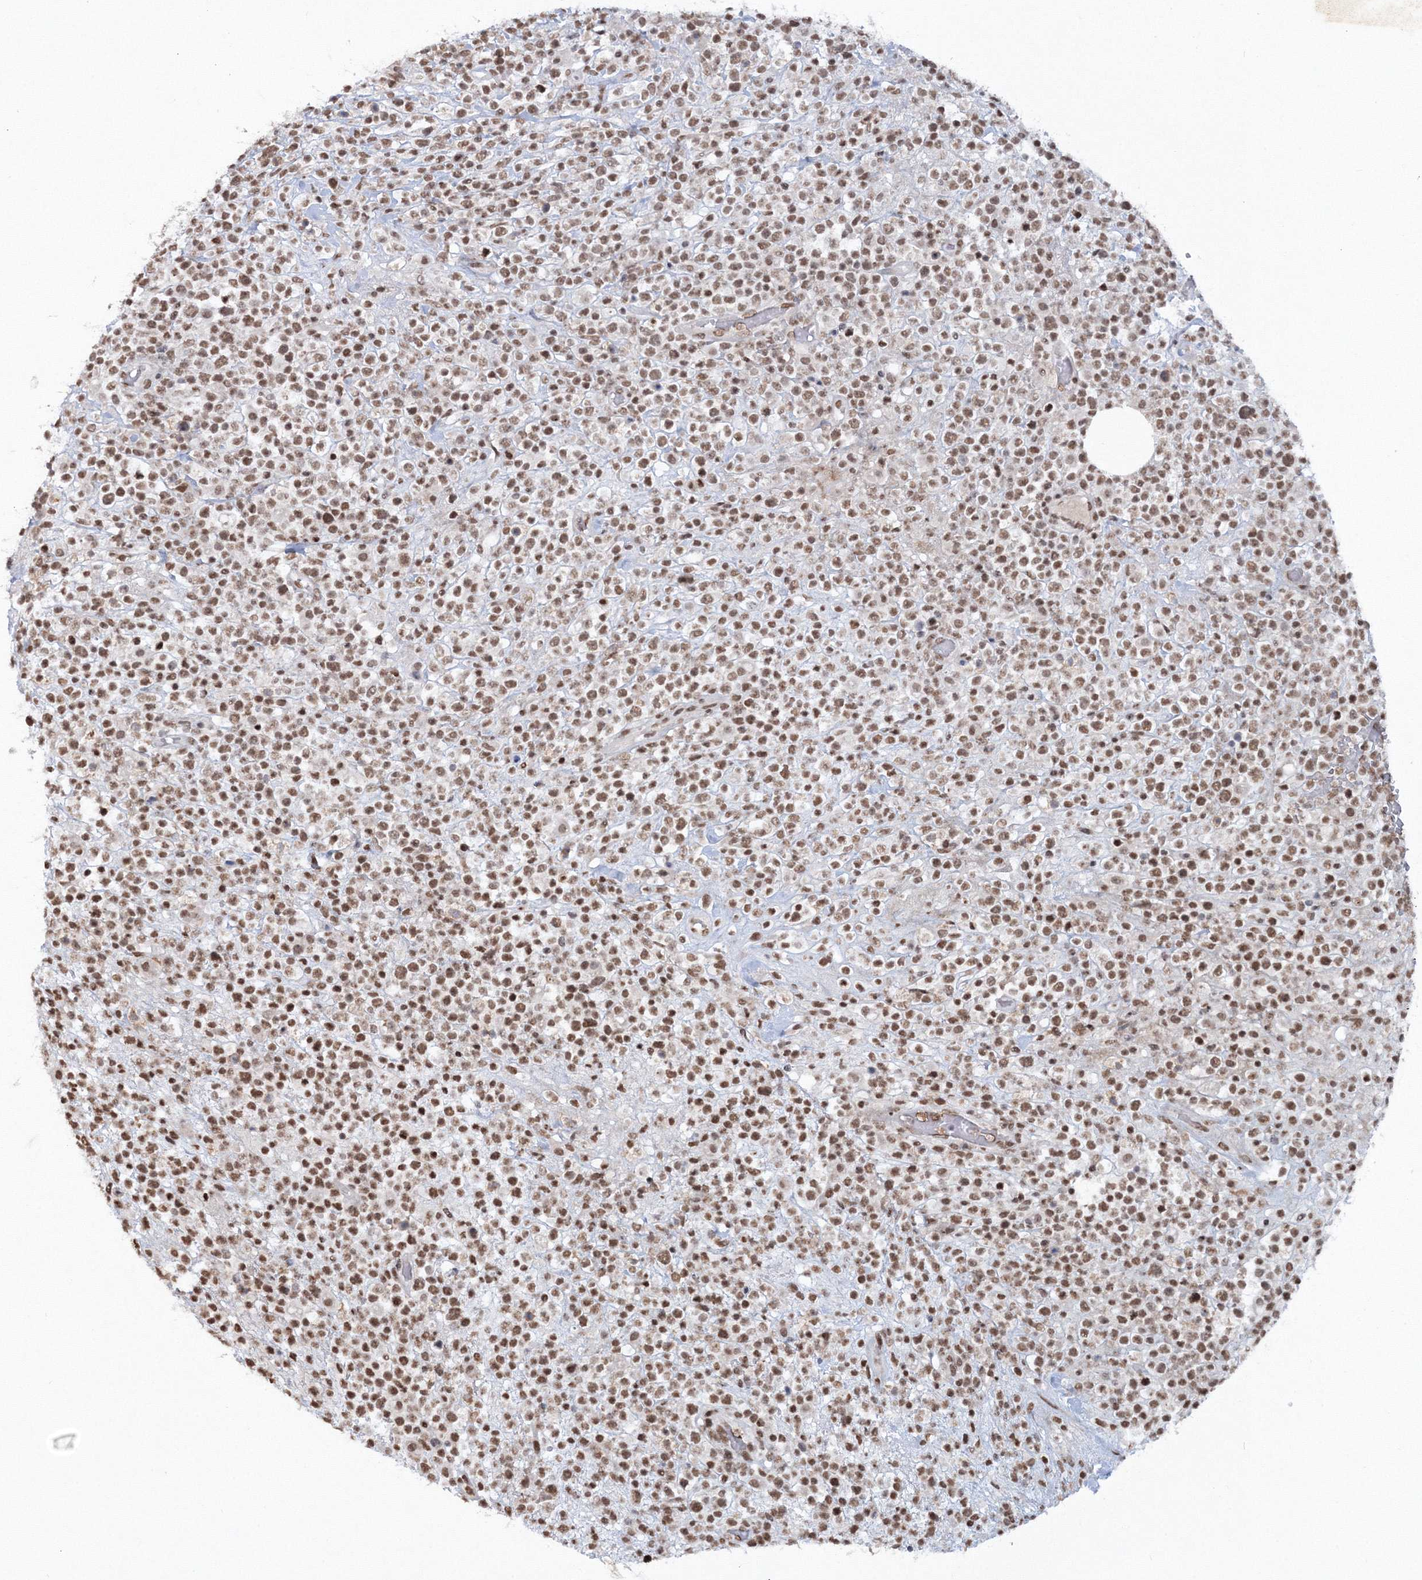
{"staining": {"intensity": "weak", "quantity": ">75%", "location": "cytoplasmic/membranous,nuclear"}, "tissue": "lymphoma", "cell_type": "Tumor cells", "image_type": "cancer", "snomed": [{"axis": "morphology", "description": "Malignant lymphoma, non-Hodgkin's type, High grade"}, {"axis": "topography", "description": "Colon"}], "caption": "The photomicrograph demonstrates staining of lymphoma, revealing weak cytoplasmic/membranous and nuclear protein positivity (brown color) within tumor cells.", "gene": "C3orf33", "patient": {"sex": "female", "age": 53}}